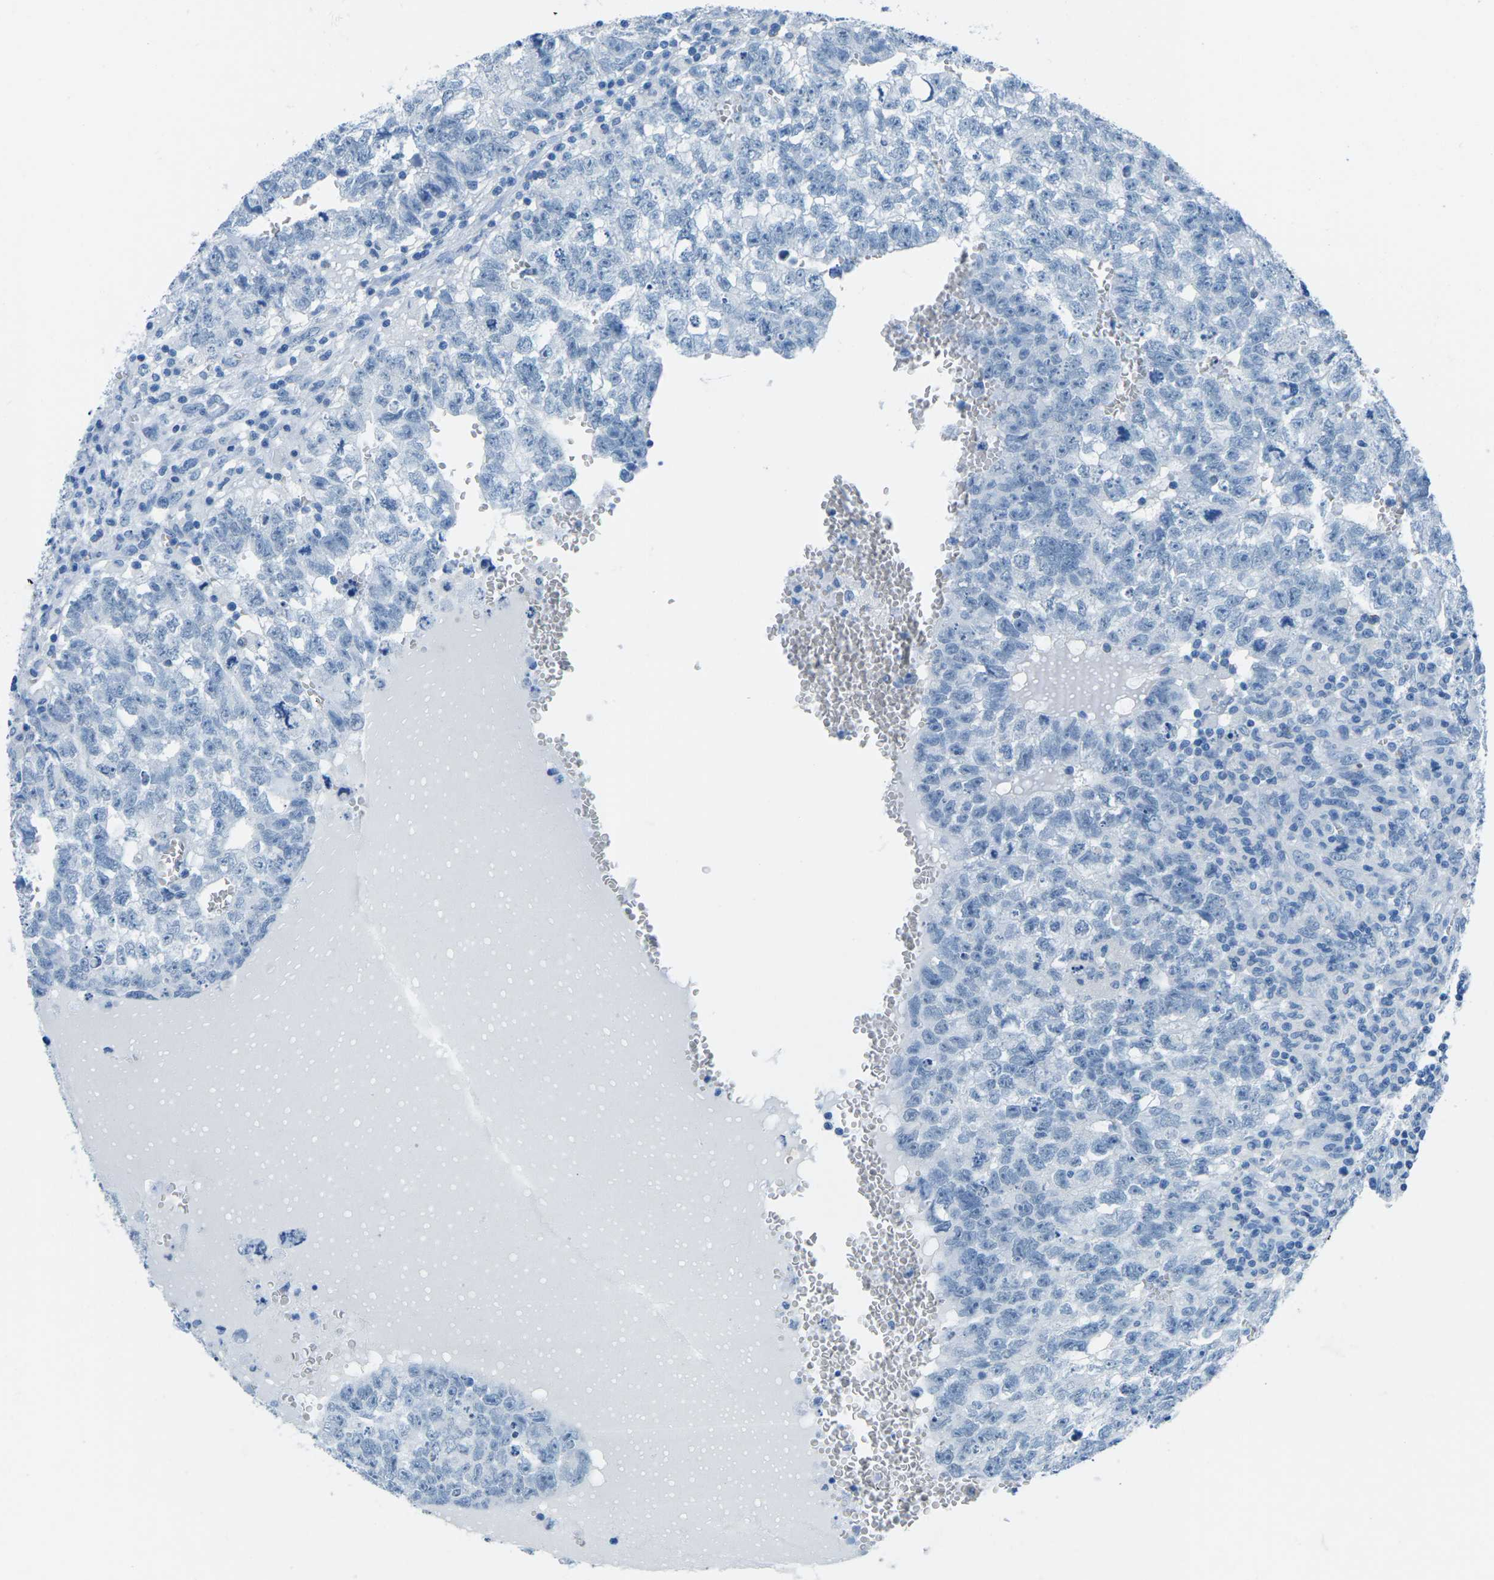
{"staining": {"intensity": "negative", "quantity": "none", "location": "none"}, "tissue": "testis cancer", "cell_type": "Tumor cells", "image_type": "cancer", "snomed": [{"axis": "morphology", "description": "Seminoma, NOS"}, {"axis": "morphology", "description": "Carcinoma, Embryonal, NOS"}, {"axis": "topography", "description": "Testis"}], "caption": "Immunohistochemical staining of human testis cancer (embryonal carcinoma) shows no significant expression in tumor cells. (DAB IHC visualized using brightfield microscopy, high magnification).", "gene": "MYH8", "patient": {"sex": "male", "age": 38}}